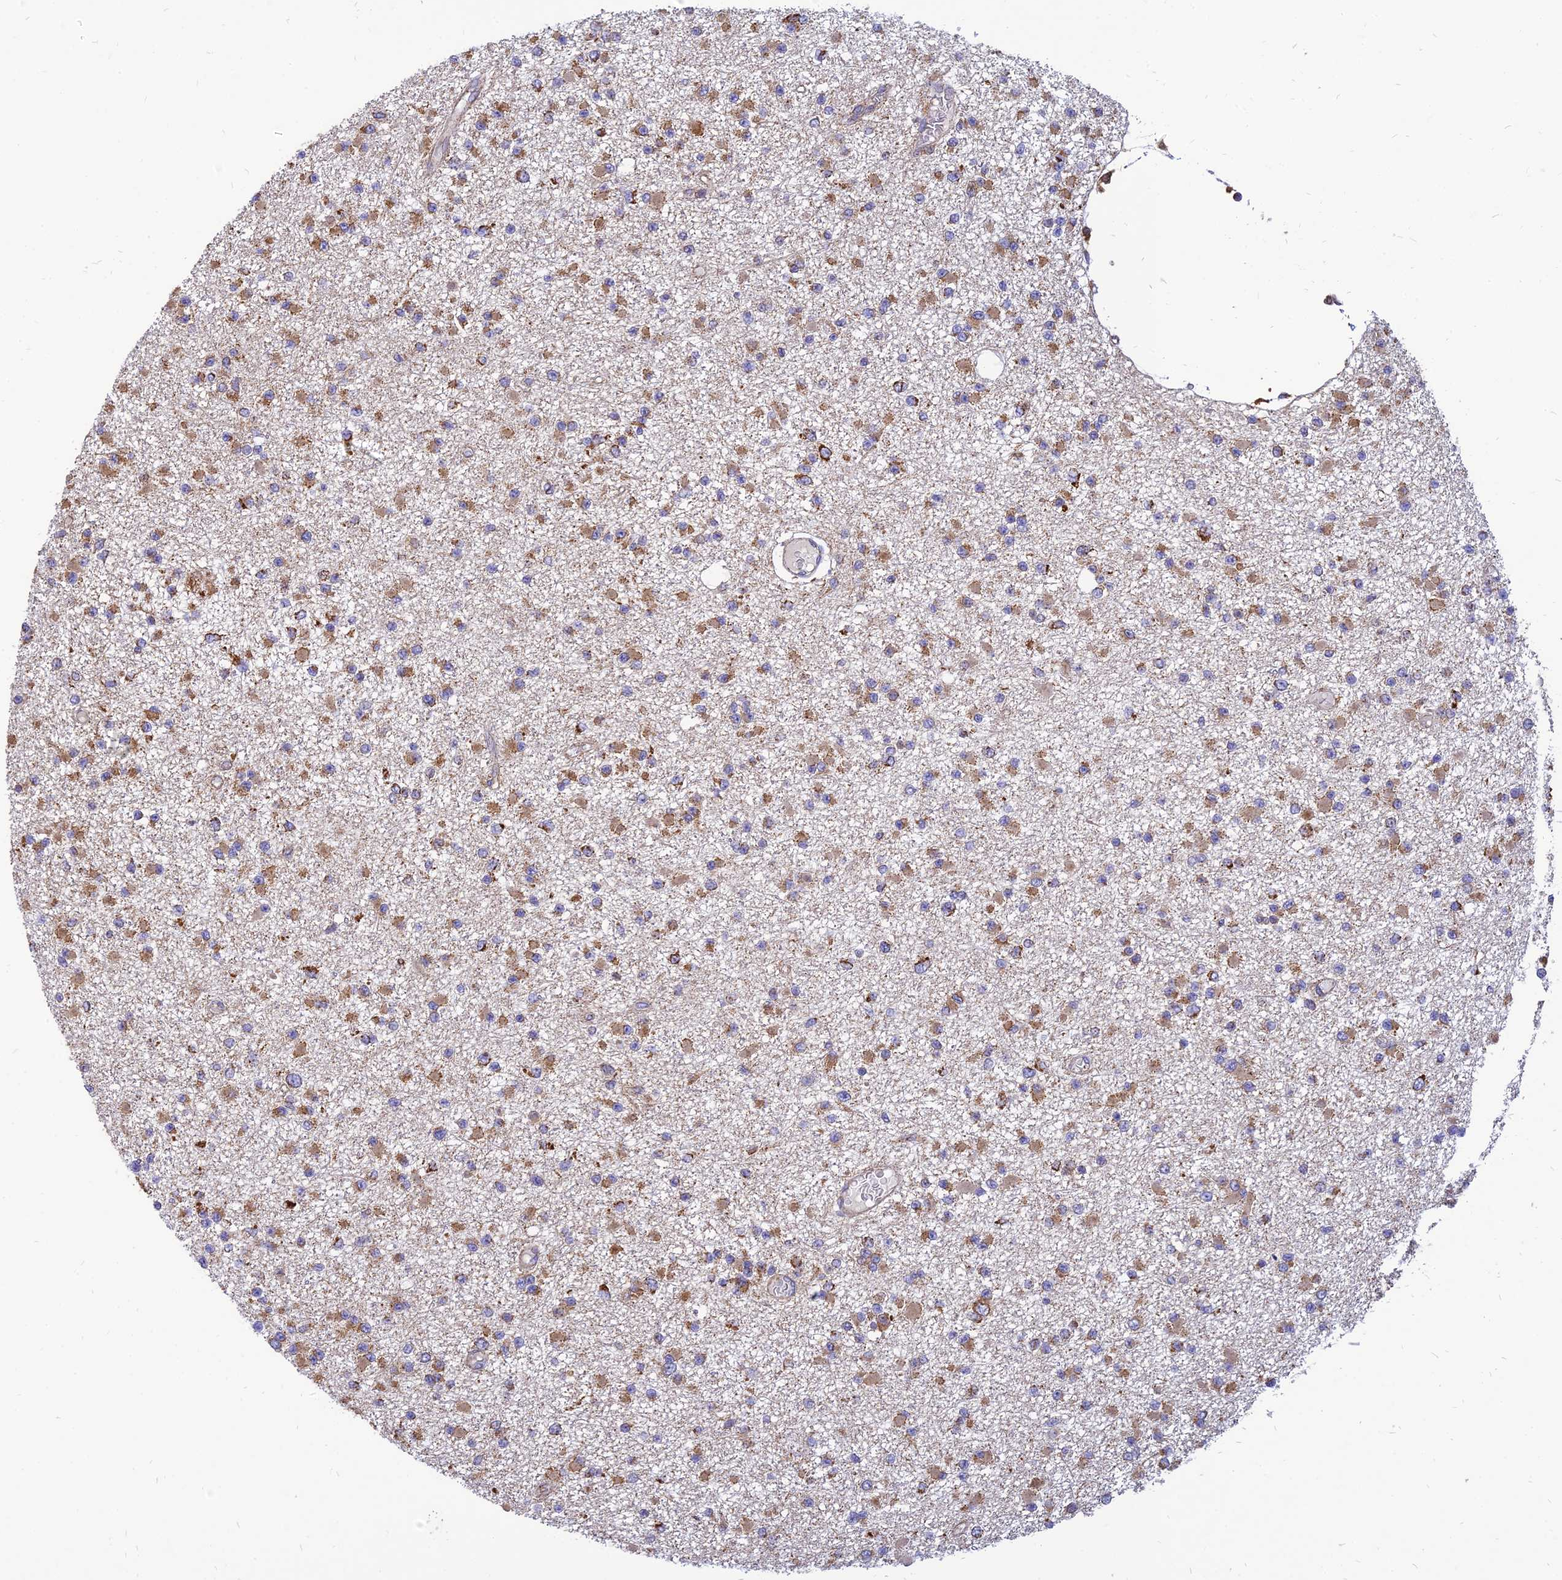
{"staining": {"intensity": "moderate", "quantity": ">75%", "location": "cytoplasmic/membranous"}, "tissue": "glioma", "cell_type": "Tumor cells", "image_type": "cancer", "snomed": [{"axis": "morphology", "description": "Glioma, malignant, Low grade"}, {"axis": "topography", "description": "Brain"}], "caption": "Immunohistochemistry staining of malignant glioma (low-grade), which displays medium levels of moderate cytoplasmic/membranous expression in about >75% of tumor cells indicating moderate cytoplasmic/membranous protein positivity. The staining was performed using DAB (brown) for protein detection and nuclei were counterstained in hematoxylin (blue).", "gene": "THUMPD2", "patient": {"sex": "female", "age": 22}}